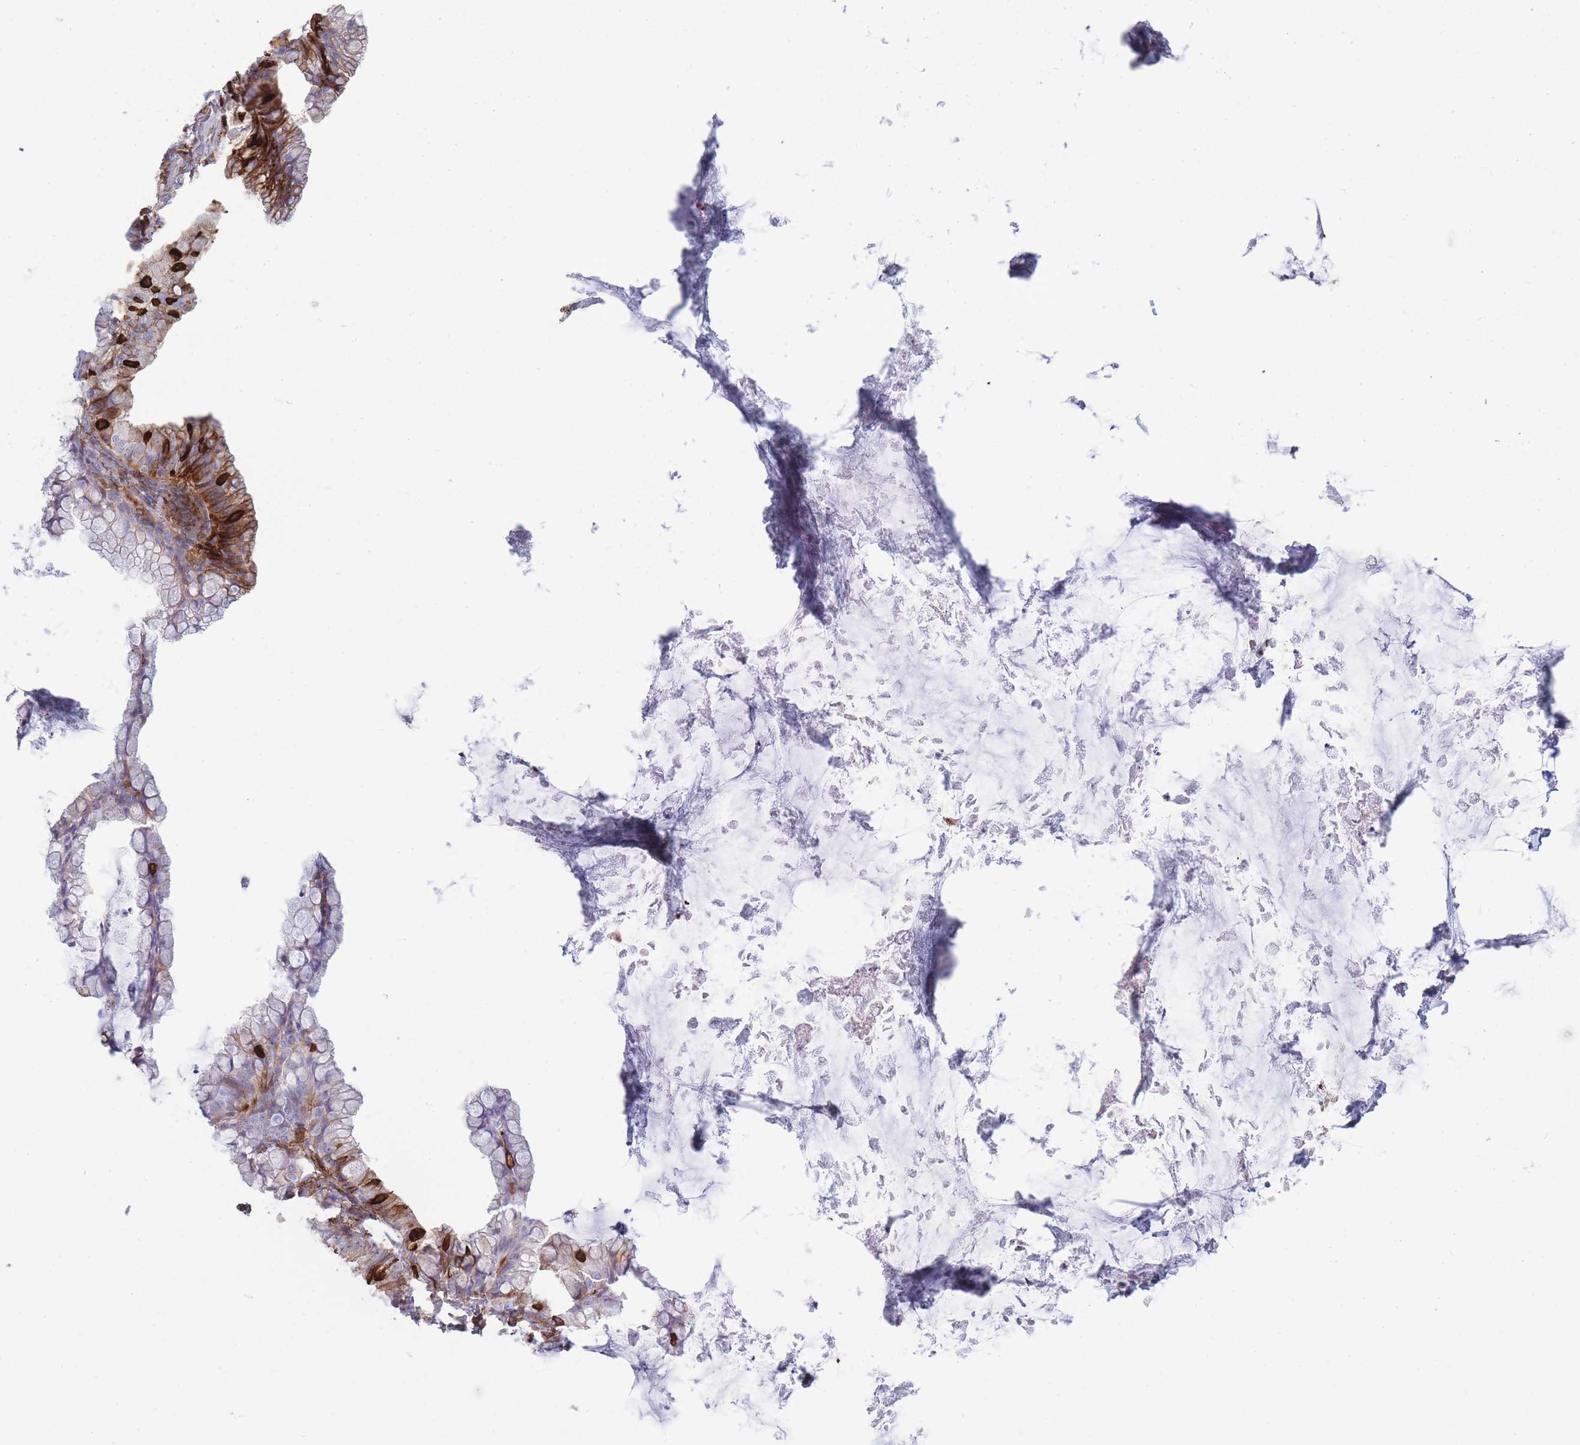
{"staining": {"intensity": "strong", "quantity": "25%-75%", "location": "cytoplasmic/membranous"}, "tissue": "ovarian cancer", "cell_type": "Tumor cells", "image_type": "cancer", "snomed": [{"axis": "morphology", "description": "Cystadenocarcinoma, mucinous, NOS"}, {"axis": "topography", "description": "Ovary"}], "caption": "Ovarian cancer tissue displays strong cytoplasmic/membranous positivity in approximately 25%-75% of tumor cells, visualized by immunohistochemistry.", "gene": "UTP14A", "patient": {"sex": "female", "age": 35}}